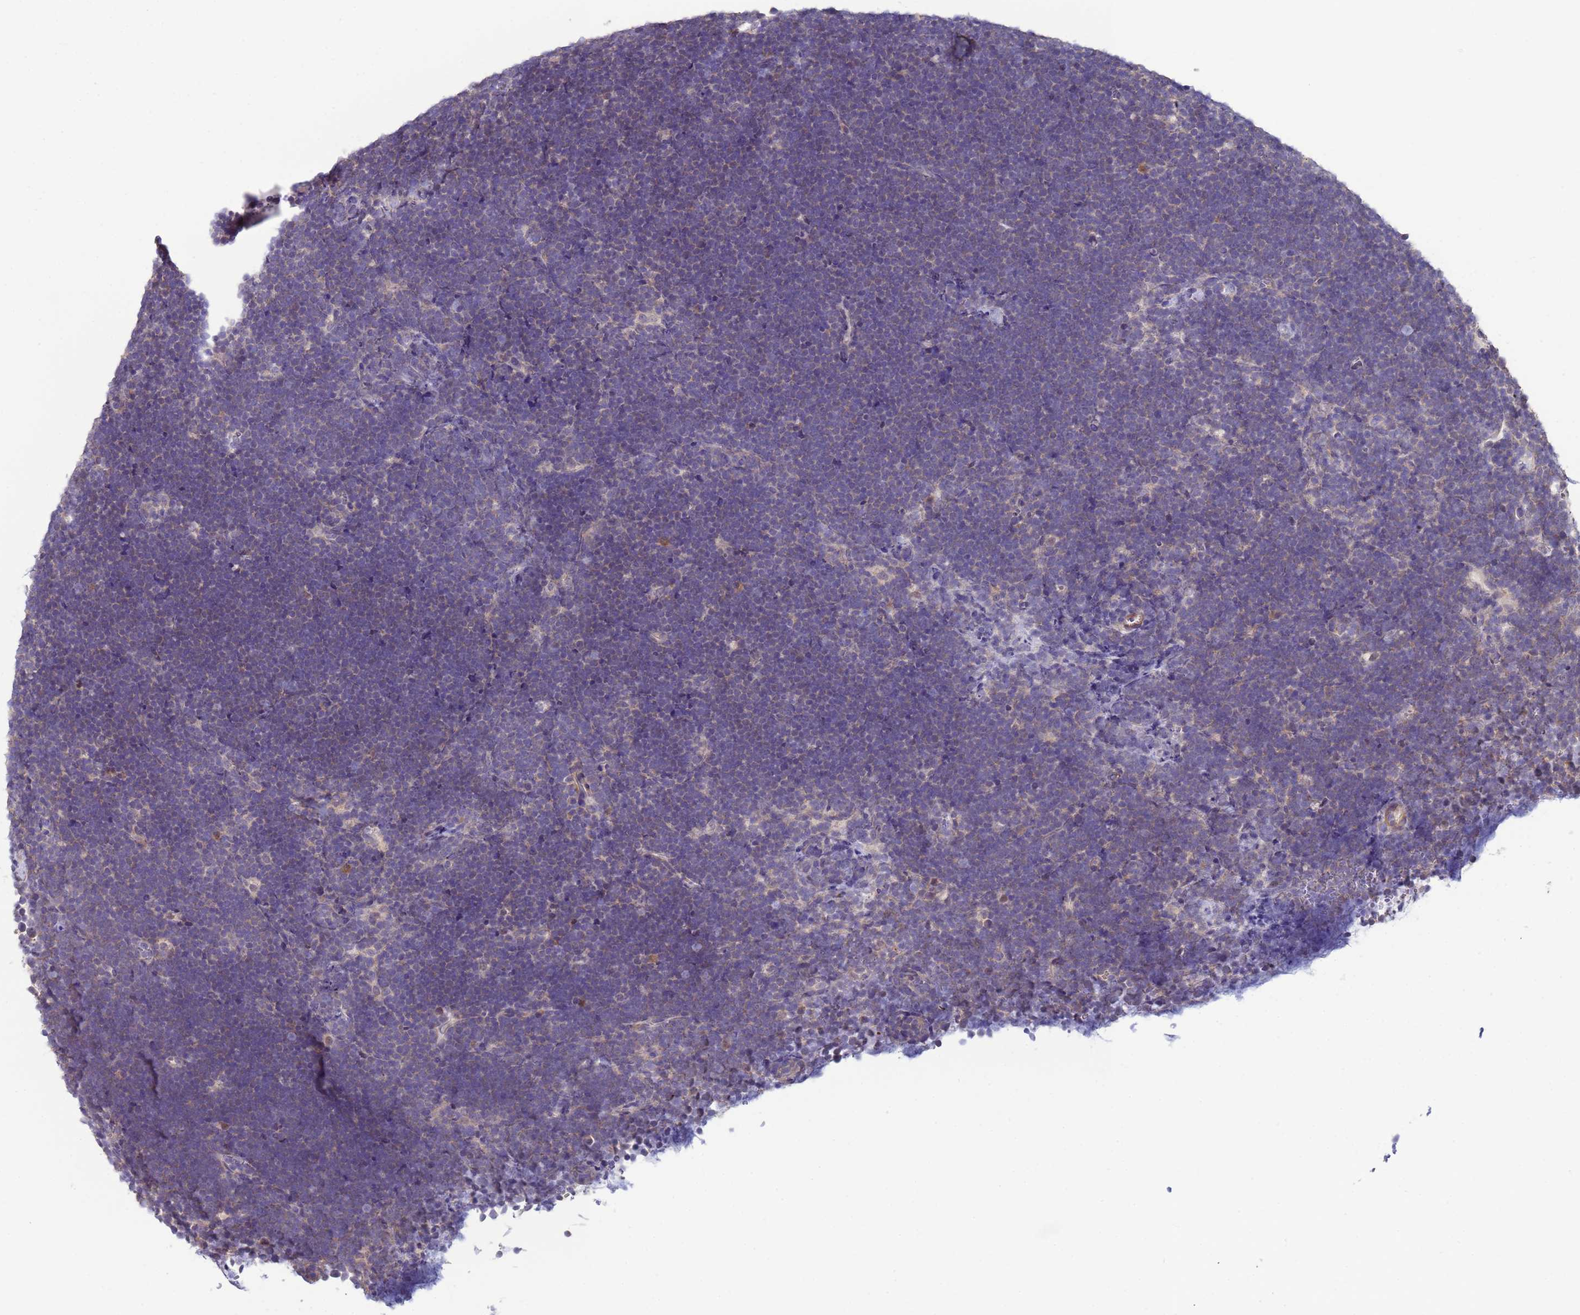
{"staining": {"intensity": "negative", "quantity": "none", "location": "none"}, "tissue": "lymphoma", "cell_type": "Tumor cells", "image_type": "cancer", "snomed": [{"axis": "morphology", "description": "Malignant lymphoma, non-Hodgkin's type, High grade"}, {"axis": "topography", "description": "Lymph node"}], "caption": "This is a micrograph of immunohistochemistry staining of high-grade malignant lymphoma, non-Hodgkin's type, which shows no expression in tumor cells.", "gene": "CLHC1", "patient": {"sex": "male", "age": 13}}